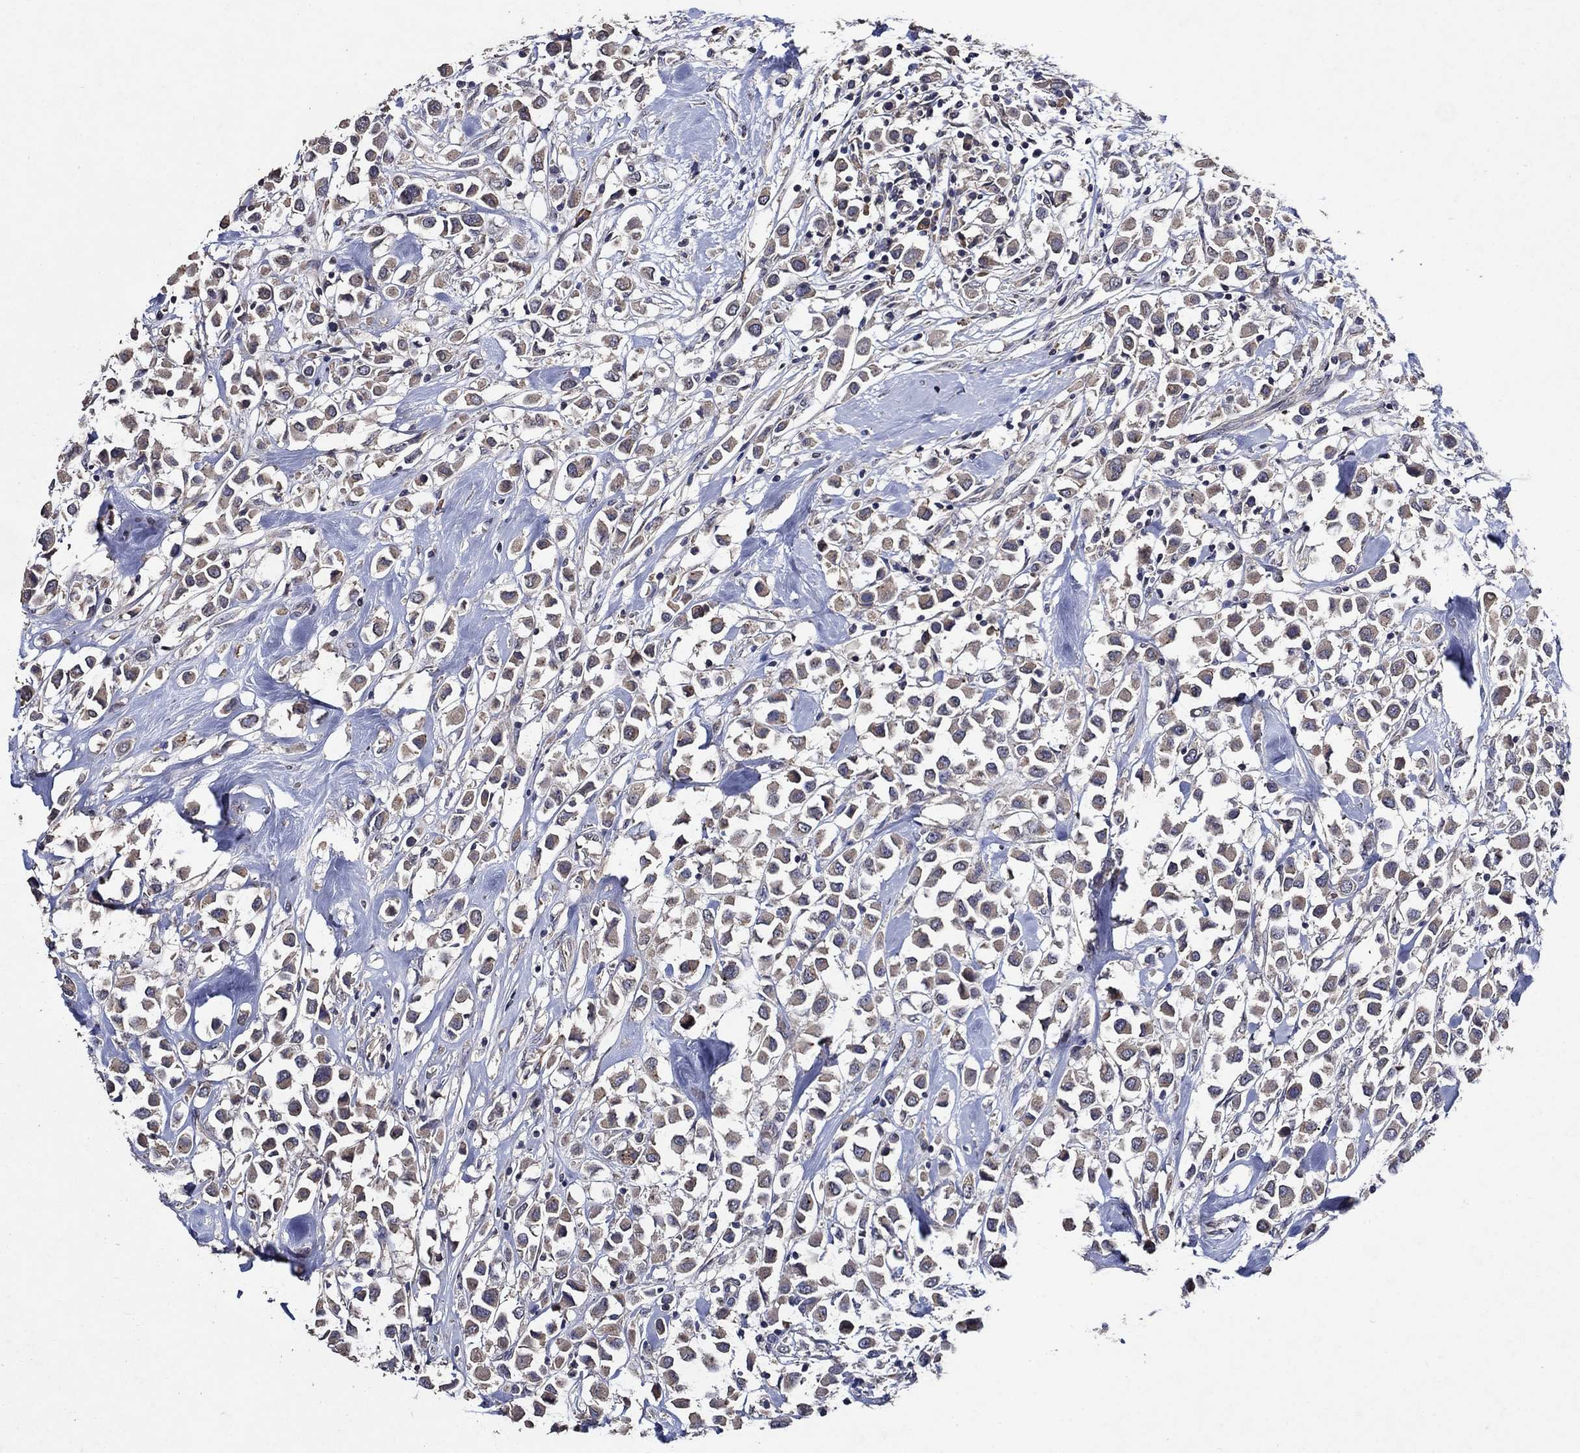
{"staining": {"intensity": "weak", "quantity": ">75%", "location": "cytoplasmic/membranous"}, "tissue": "breast cancer", "cell_type": "Tumor cells", "image_type": "cancer", "snomed": [{"axis": "morphology", "description": "Duct carcinoma"}, {"axis": "topography", "description": "Breast"}], "caption": "Immunohistochemical staining of human invasive ductal carcinoma (breast) displays weak cytoplasmic/membranous protein positivity in approximately >75% of tumor cells.", "gene": "HAP1", "patient": {"sex": "female", "age": 61}}